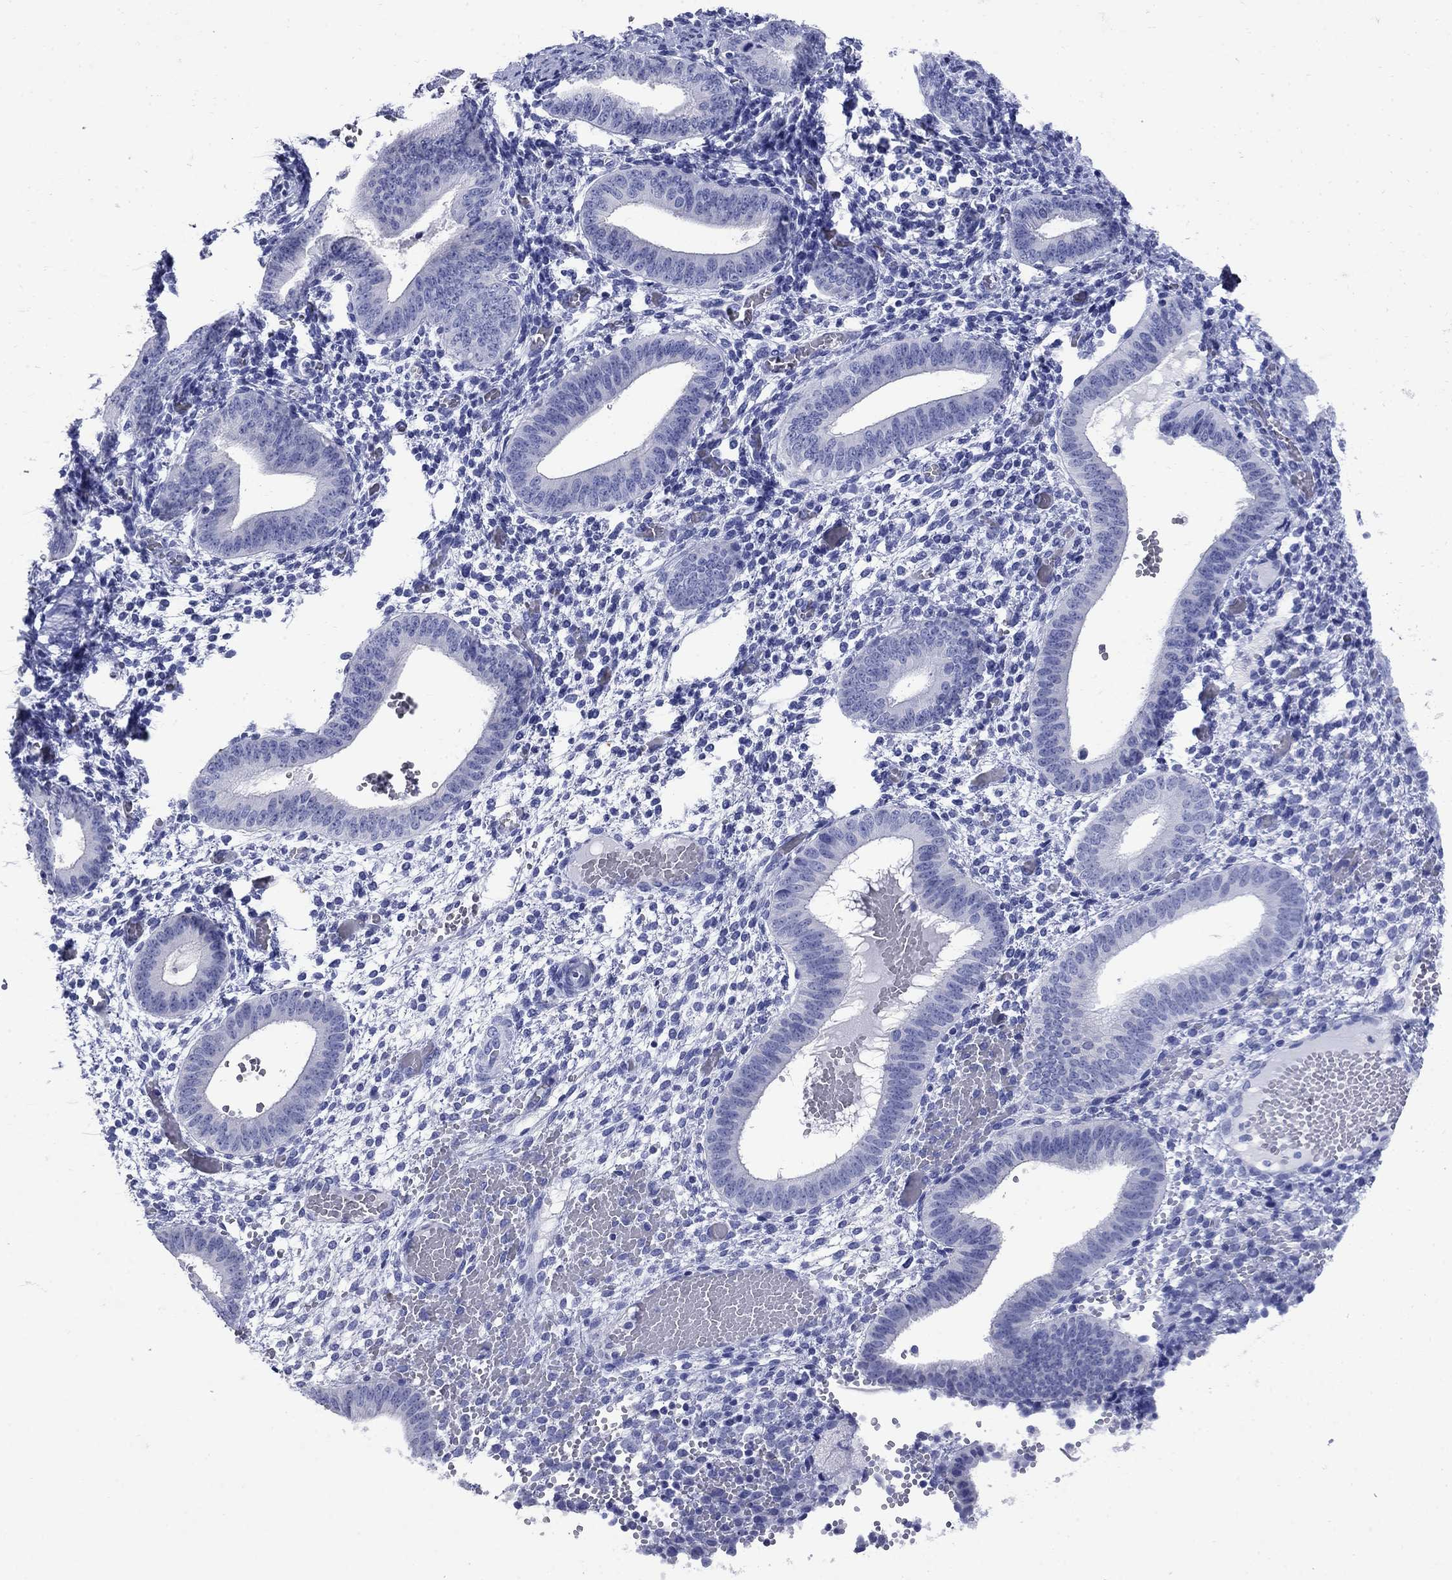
{"staining": {"intensity": "negative", "quantity": "none", "location": "none"}, "tissue": "endometrium", "cell_type": "Cells in endometrial stroma", "image_type": "normal", "snomed": [{"axis": "morphology", "description": "Normal tissue, NOS"}, {"axis": "topography", "description": "Endometrium"}], "caption": "The photomicrograph exhibits no significant expression in cells in endometrial stroma of endometrium.", "gene": "CD1A", "patient": {"sex": "female", "age": 42}}